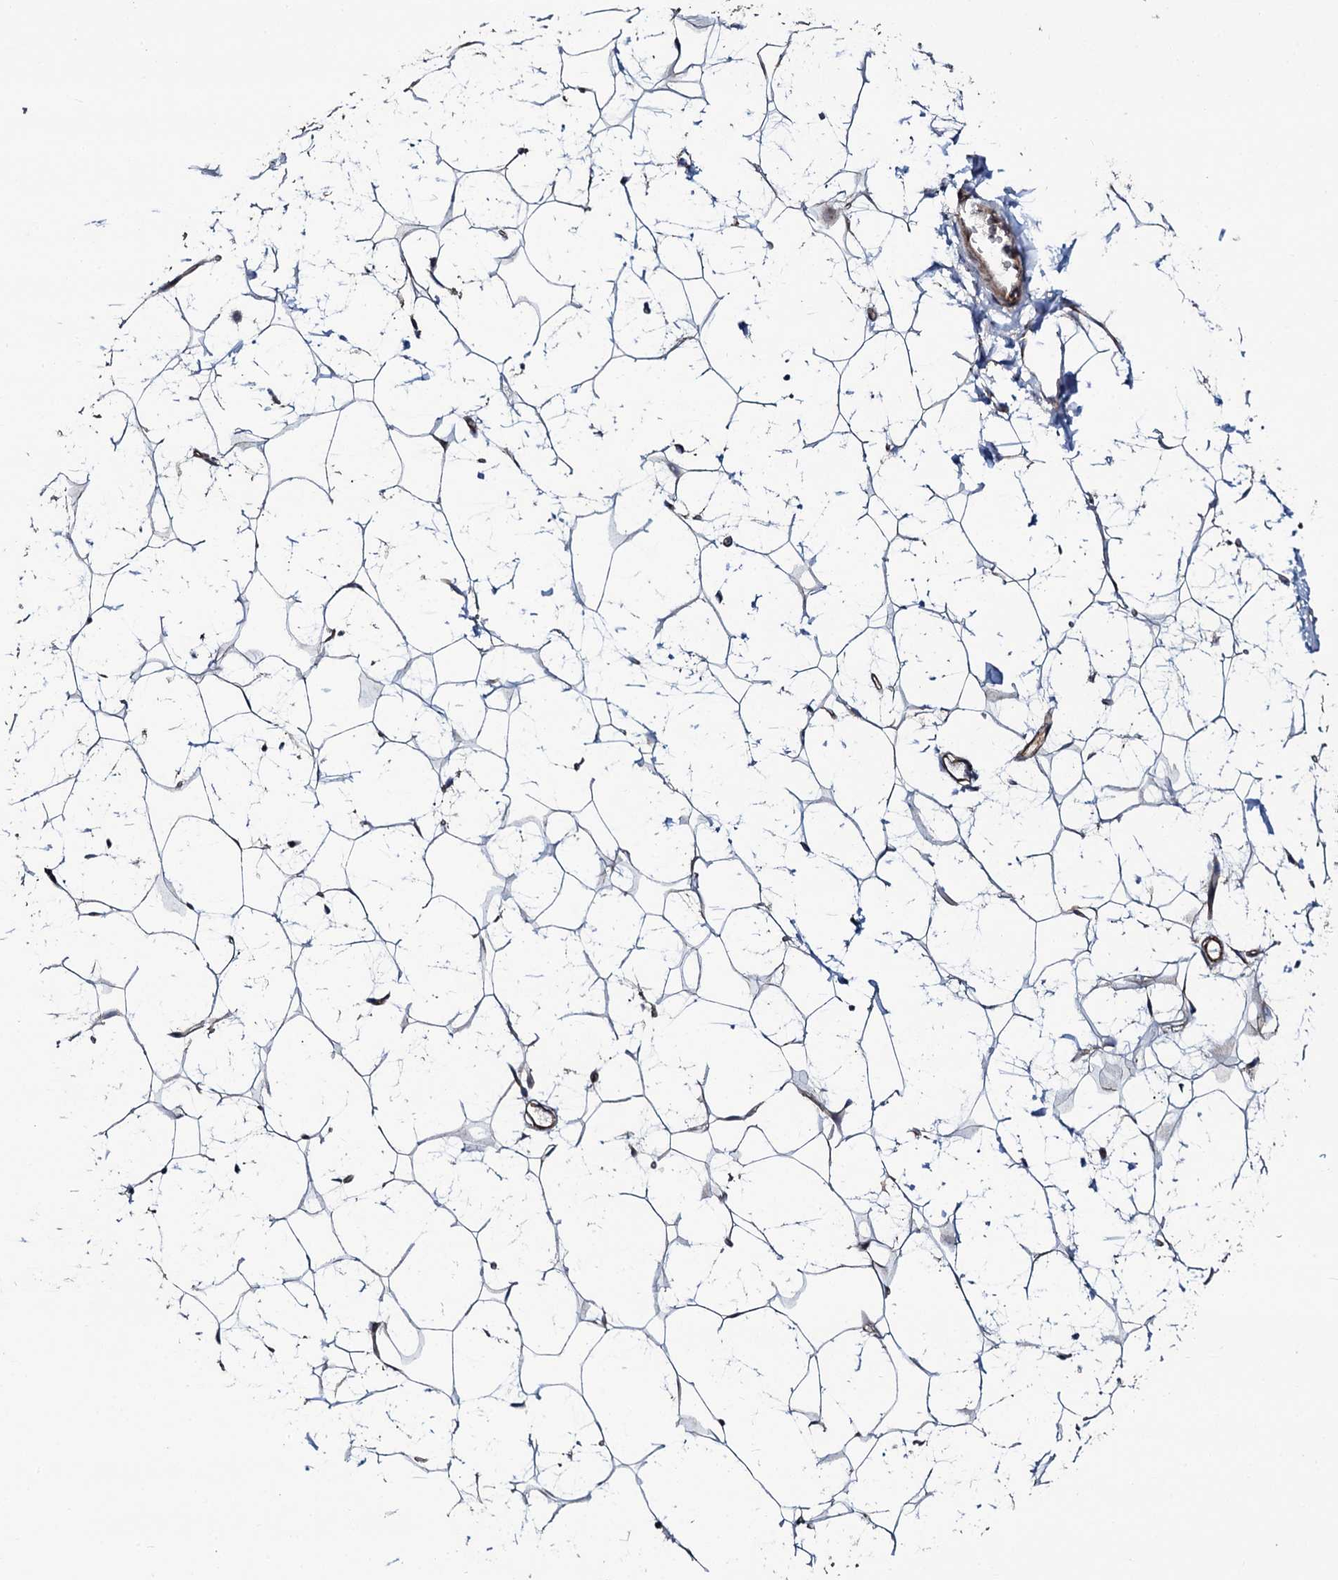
{"staining": {"intensity": "moderate", "quantity": "<25%", "location": "cytoplasmic/membranous"}, "tissue": "adipose tissue", "cell_type": "Adipocytes", "image_type": "normal", "snomed": [{"axis": "morphology", "description": "Normal tissue, NOS"}, {"axis": "topography", "description": "Breast"}], "caption": "Immunohistochemical staining of unremarkable human adipose tissue shows <25% levels of moderate cytoplasmic/membranous protein expression in about <25% of adipocytes. (DAB IHC with brightfield microscopy, high magnification).", "gene": "USPL1", "patient": {"sex": "female", "age": 26}}